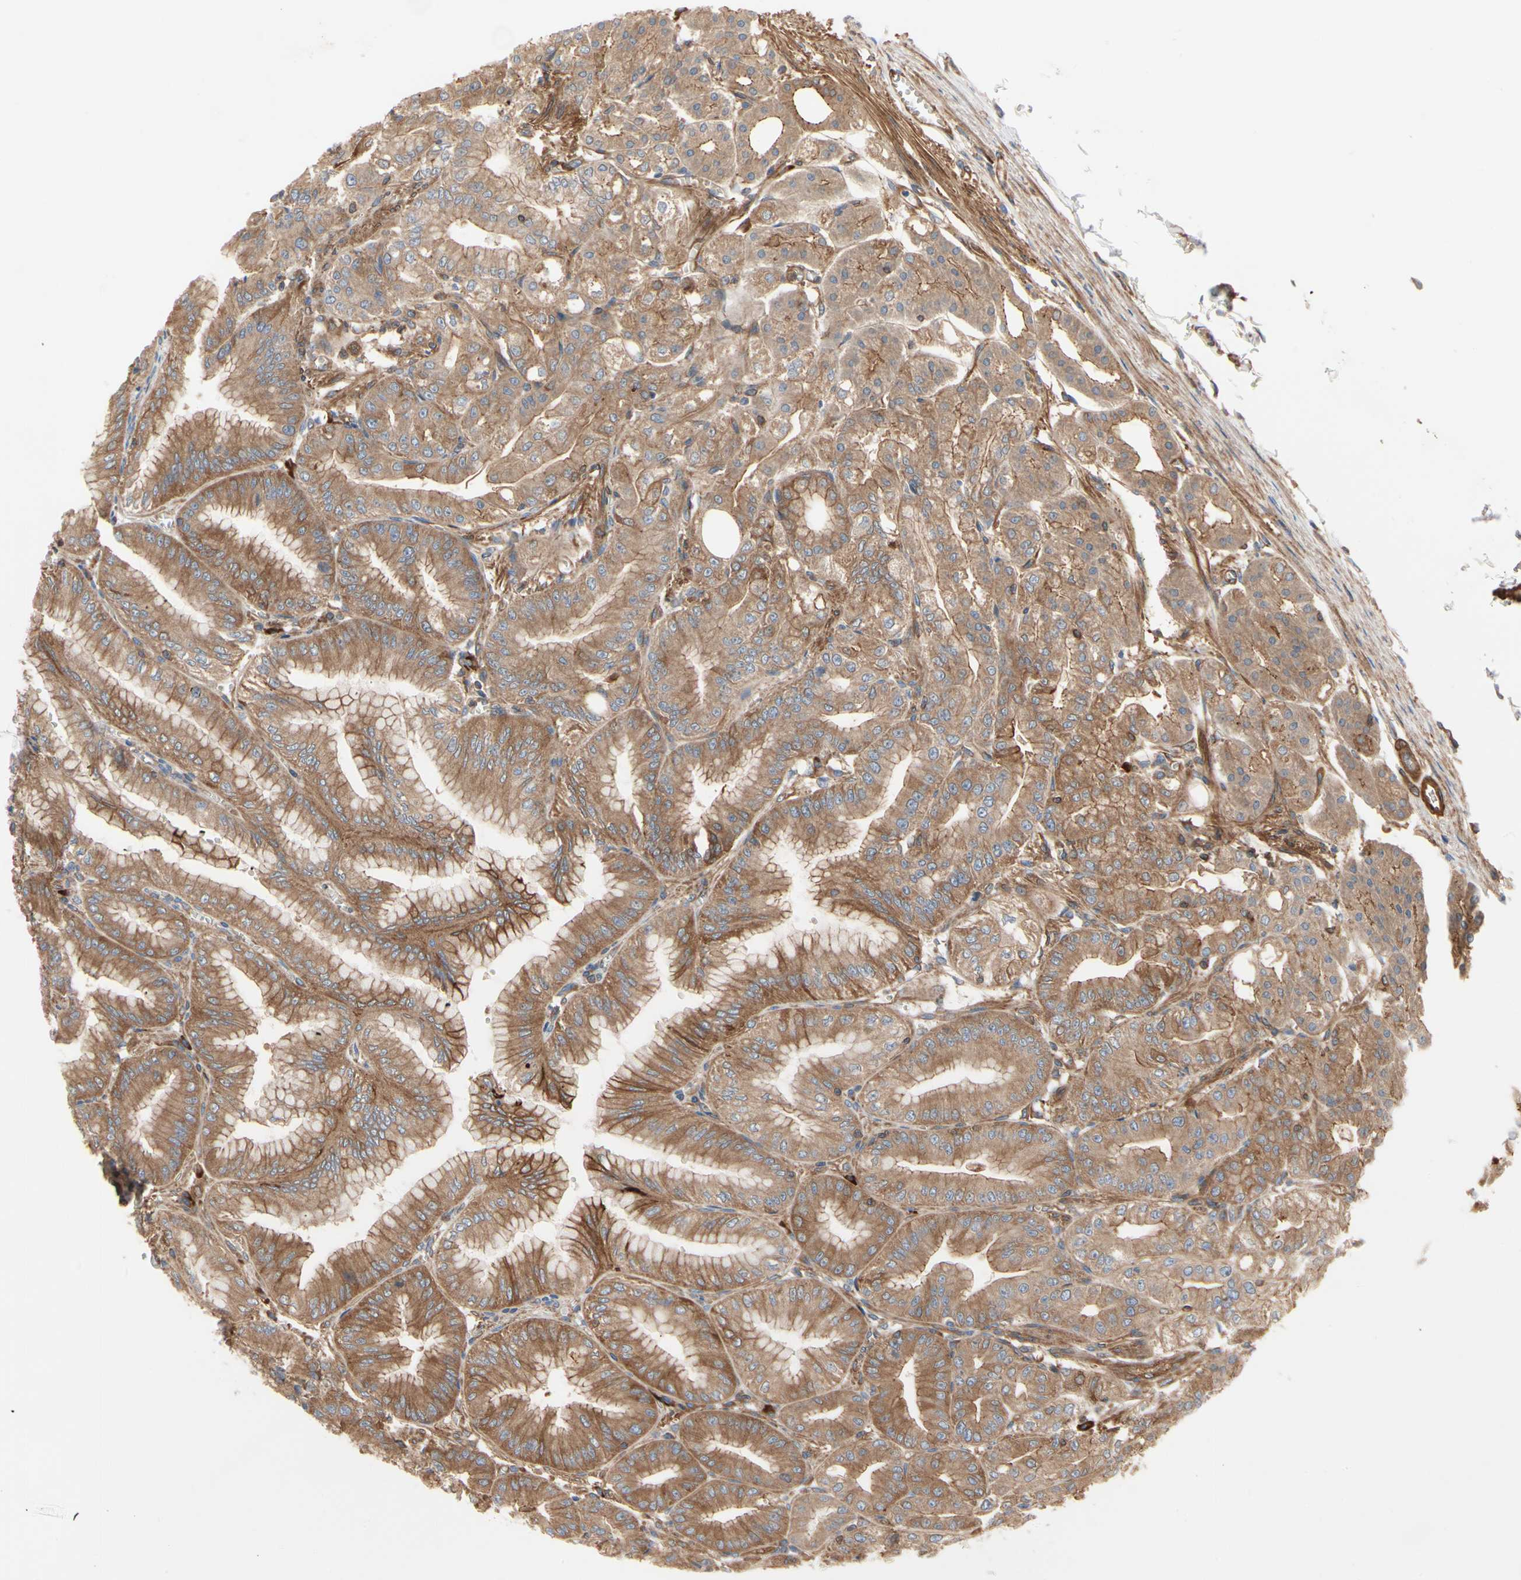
{"staining": {"intensity": "moderate", "quantity": ">75%", "location": "cytoplasmic/membranous"}, "tissue": "stomach", "cell_type": "Glandular cells", "image_type": "normal", "snomed": [{"axis": "morphology", "description": "Normal tissue, NOS"}, {"axis": "topography", "description": "Stomach, lower"}], "caption": "IHC image of benign stomach: stomach stained using IHC displays medium levels of moderate protein expression localized specifically in the cytoplasmic/membranous of glandular cells, appearing as a cytoplasmic/membranous brown color.", "gene": "ROCK1", "patient": {"sex": "male", "age": 71}}